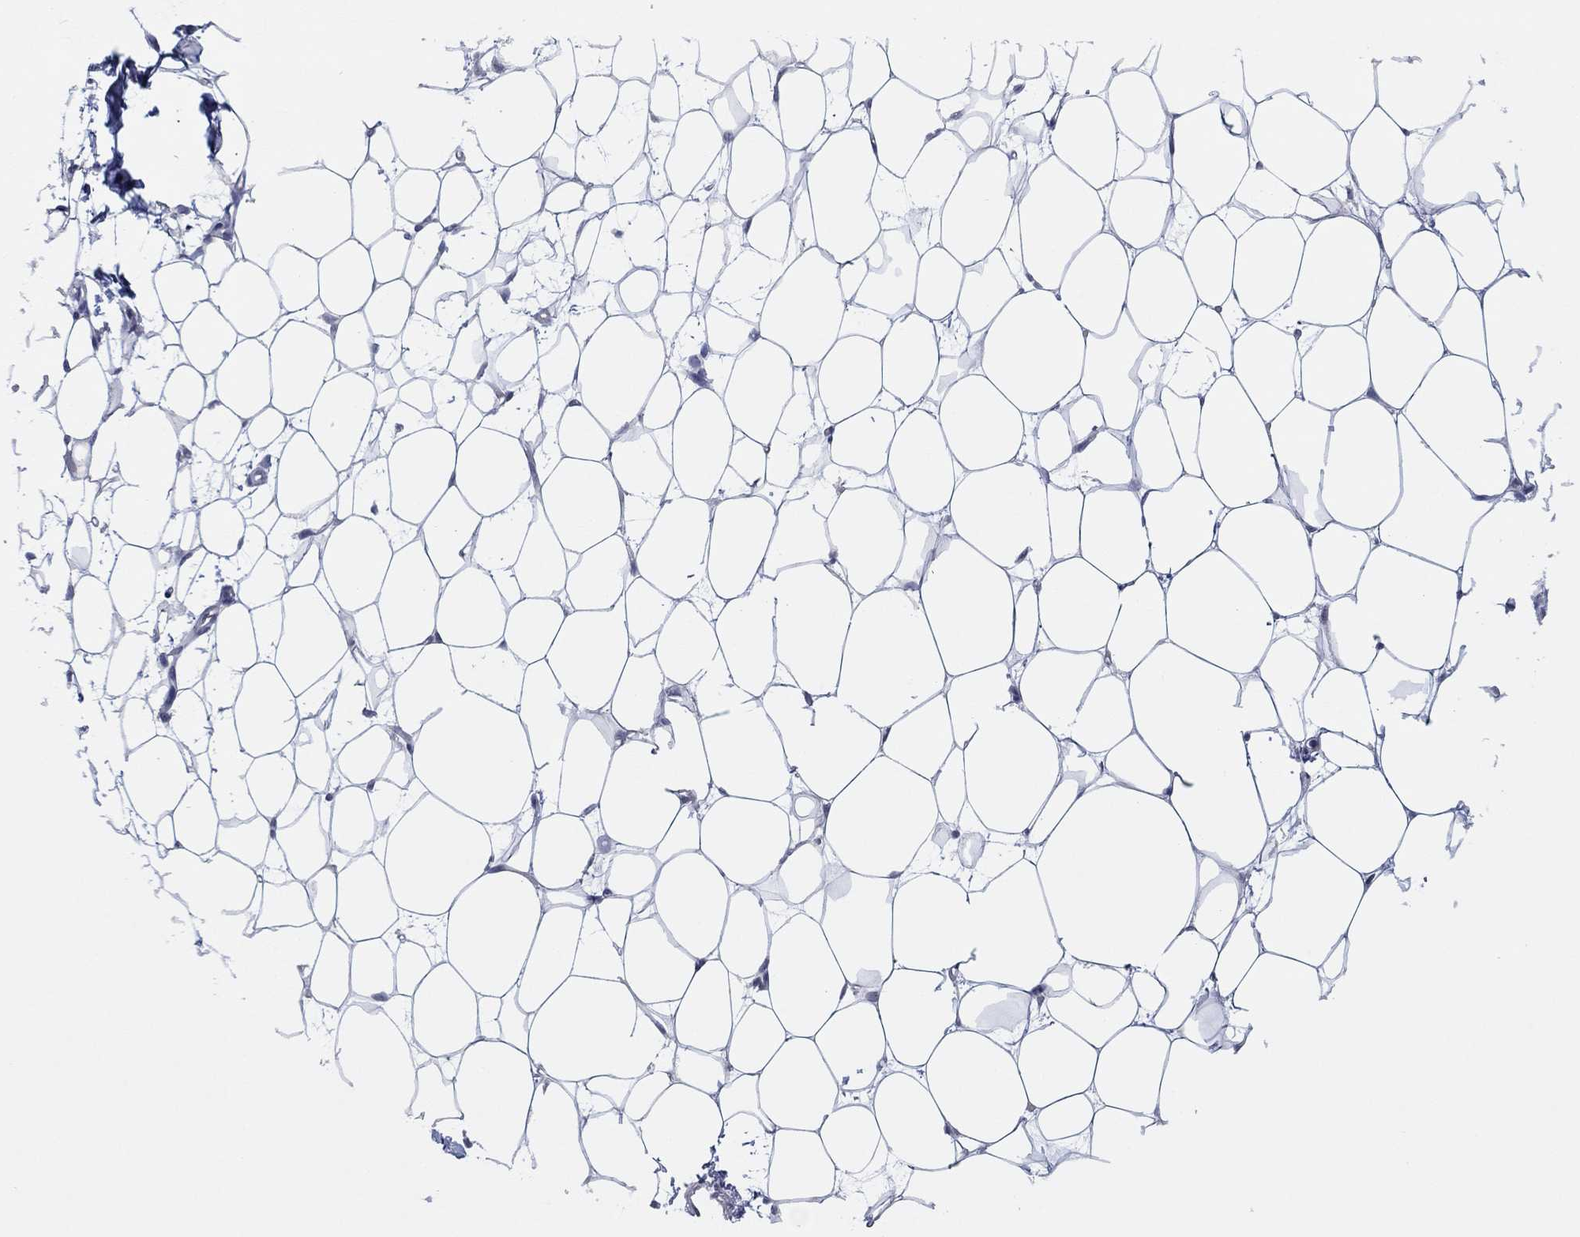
{"staining": {"intensity": "negative", "quantity": "none", "location": "none"}, "tissue": "breast", "cell_type": "Adipocytes", "image_type": "normal", "snomed": [{"axis": "morphology", "description": "Normal tissue, NOS"}, {"axis": "topography", "description": "Breast"}], "caption": "Protein analysis of benign breast displays no significant expression in adipocytes. (Brightfield microscopy of DAB immunohistochemistry (IHC) at high magnification).", "gene": "SLC22A2", "patient": {"sex": "female", "age": 37}}